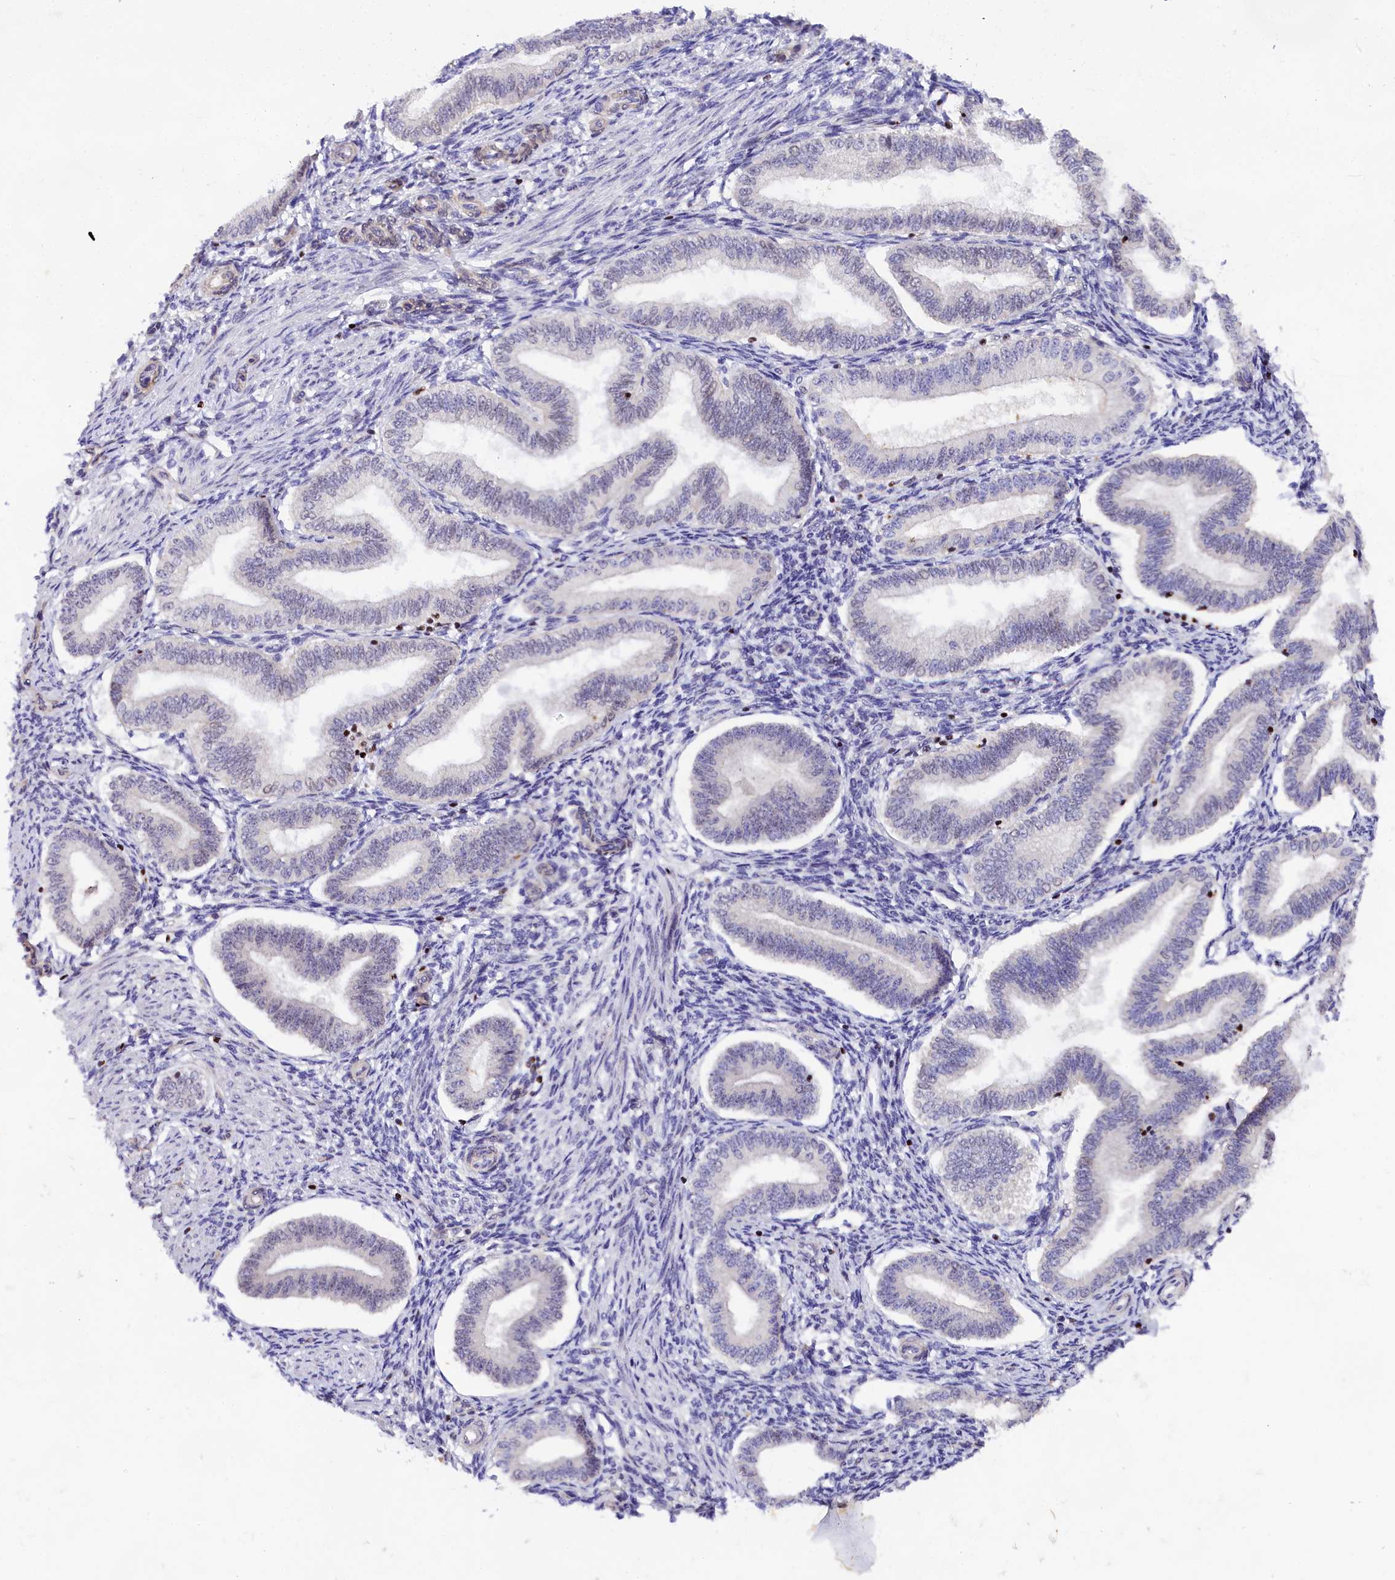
{"staining": {"intensity": "negative", "quantity": "none", "location": "none"}, "tissue": "endometrium", "cell_type": "Cells in endometrial stroma", "image_type": "normal", "snomed": [{"axis": "morphology", "description": "Normal tissue, NOS"}, {"axis": "topography", "description": "Endometrium"}], "caption": "An immunohistochemistry (IHC) micrograph of benign endometrium is shown. There is no staining in cells in endometrial stroma of endometrium.", "gene": "SP4", "patient": {"sex": "female", "age": 39}}